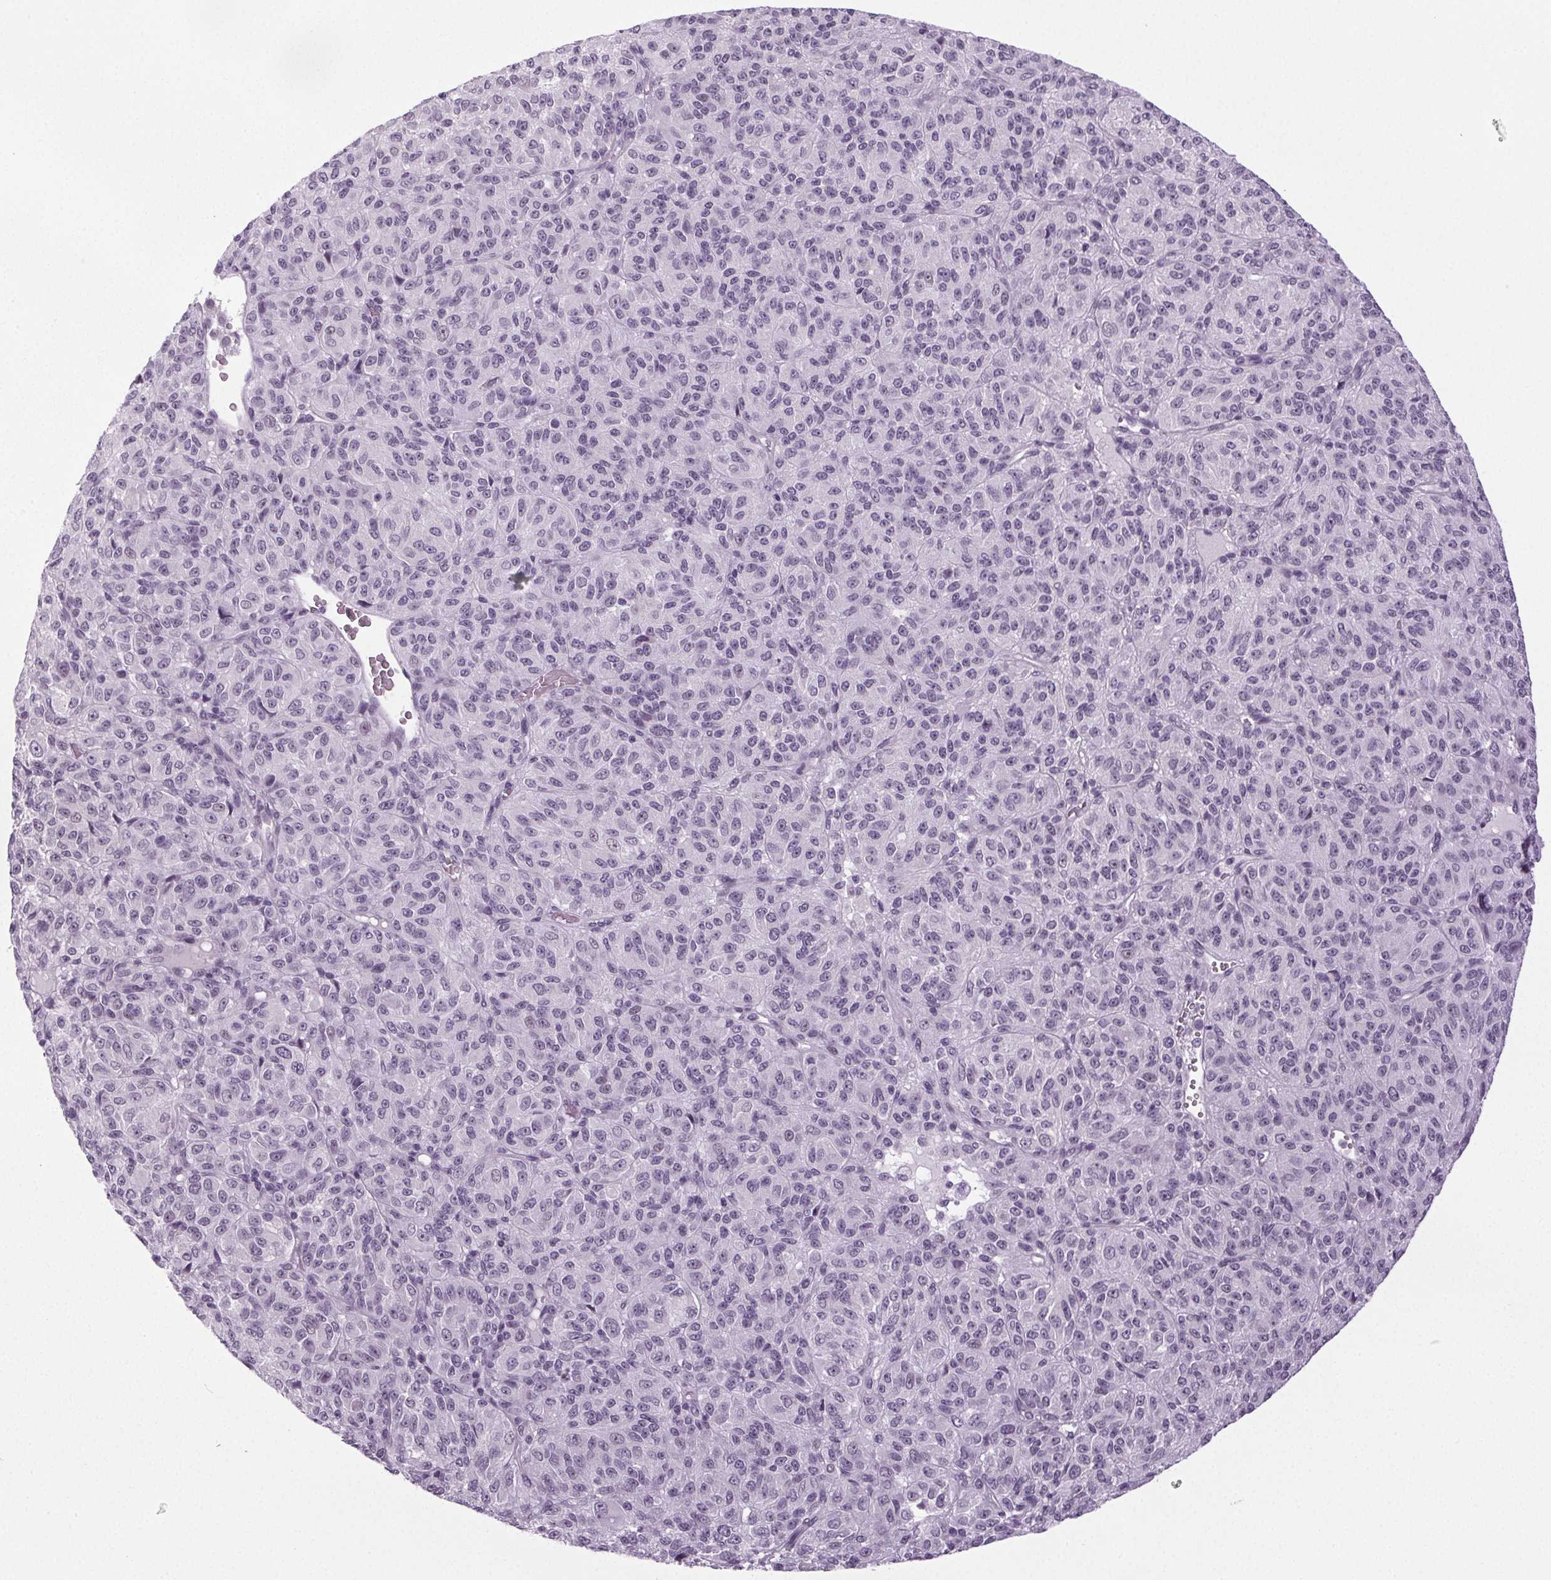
{"staining": {"intensity": "negative", "quantity": "none", "location": "none"}, "tissue": "melanoma", "cell_type": "Tumor cells", "image_type": "cancer", "snomed": [{"axis": "morphology", "description": "Malignant melanoma, Metastatic site"}, {"axis": "topography", "description": "Brain"}], "caption": "A photomicrograph of human malignant melanoma (metastatic site) is negative for staining in tumor cells.", "gene": "IGF2BP1", "patient": {"sex": "female", "age": 56}}